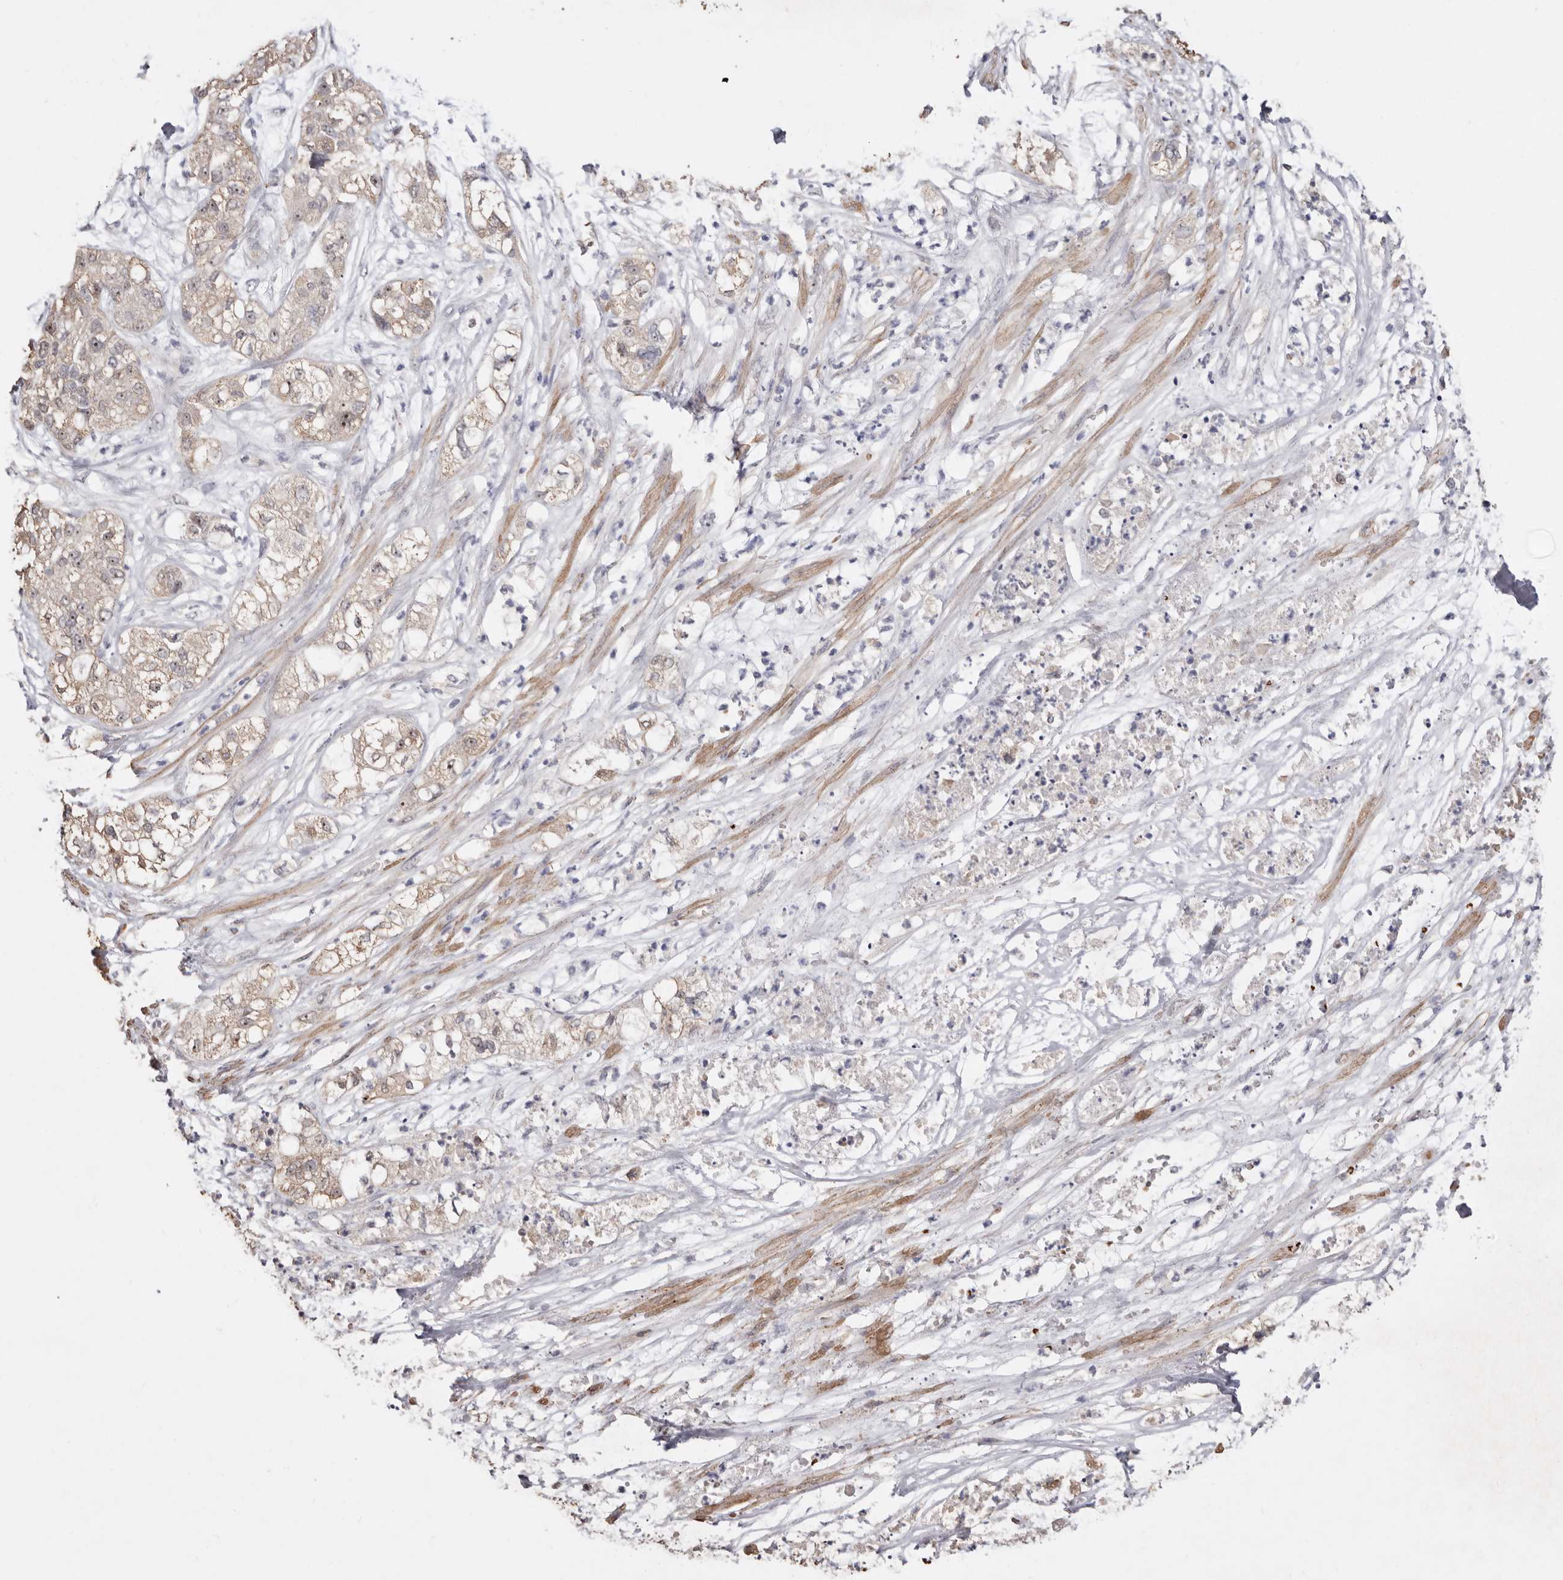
{"staining": {"intensity": "weak", "quantity": "<25%", "location": "nuclear"}, "tissue": "pancreatic cancer", "cell_type": "Tumor cells", "image_type": "cancer", "snomed": [{"axis": "morphology", "description": "Adenocarcinoma, NOS"}, {"axis": "topography", "description": "Pancreas"}], "caption": "Tumor cells are negative for protein expression in human pancreatic cancer.", "gene": "GRAMD2A", "patient": {"sex": "female", "age": 78}}